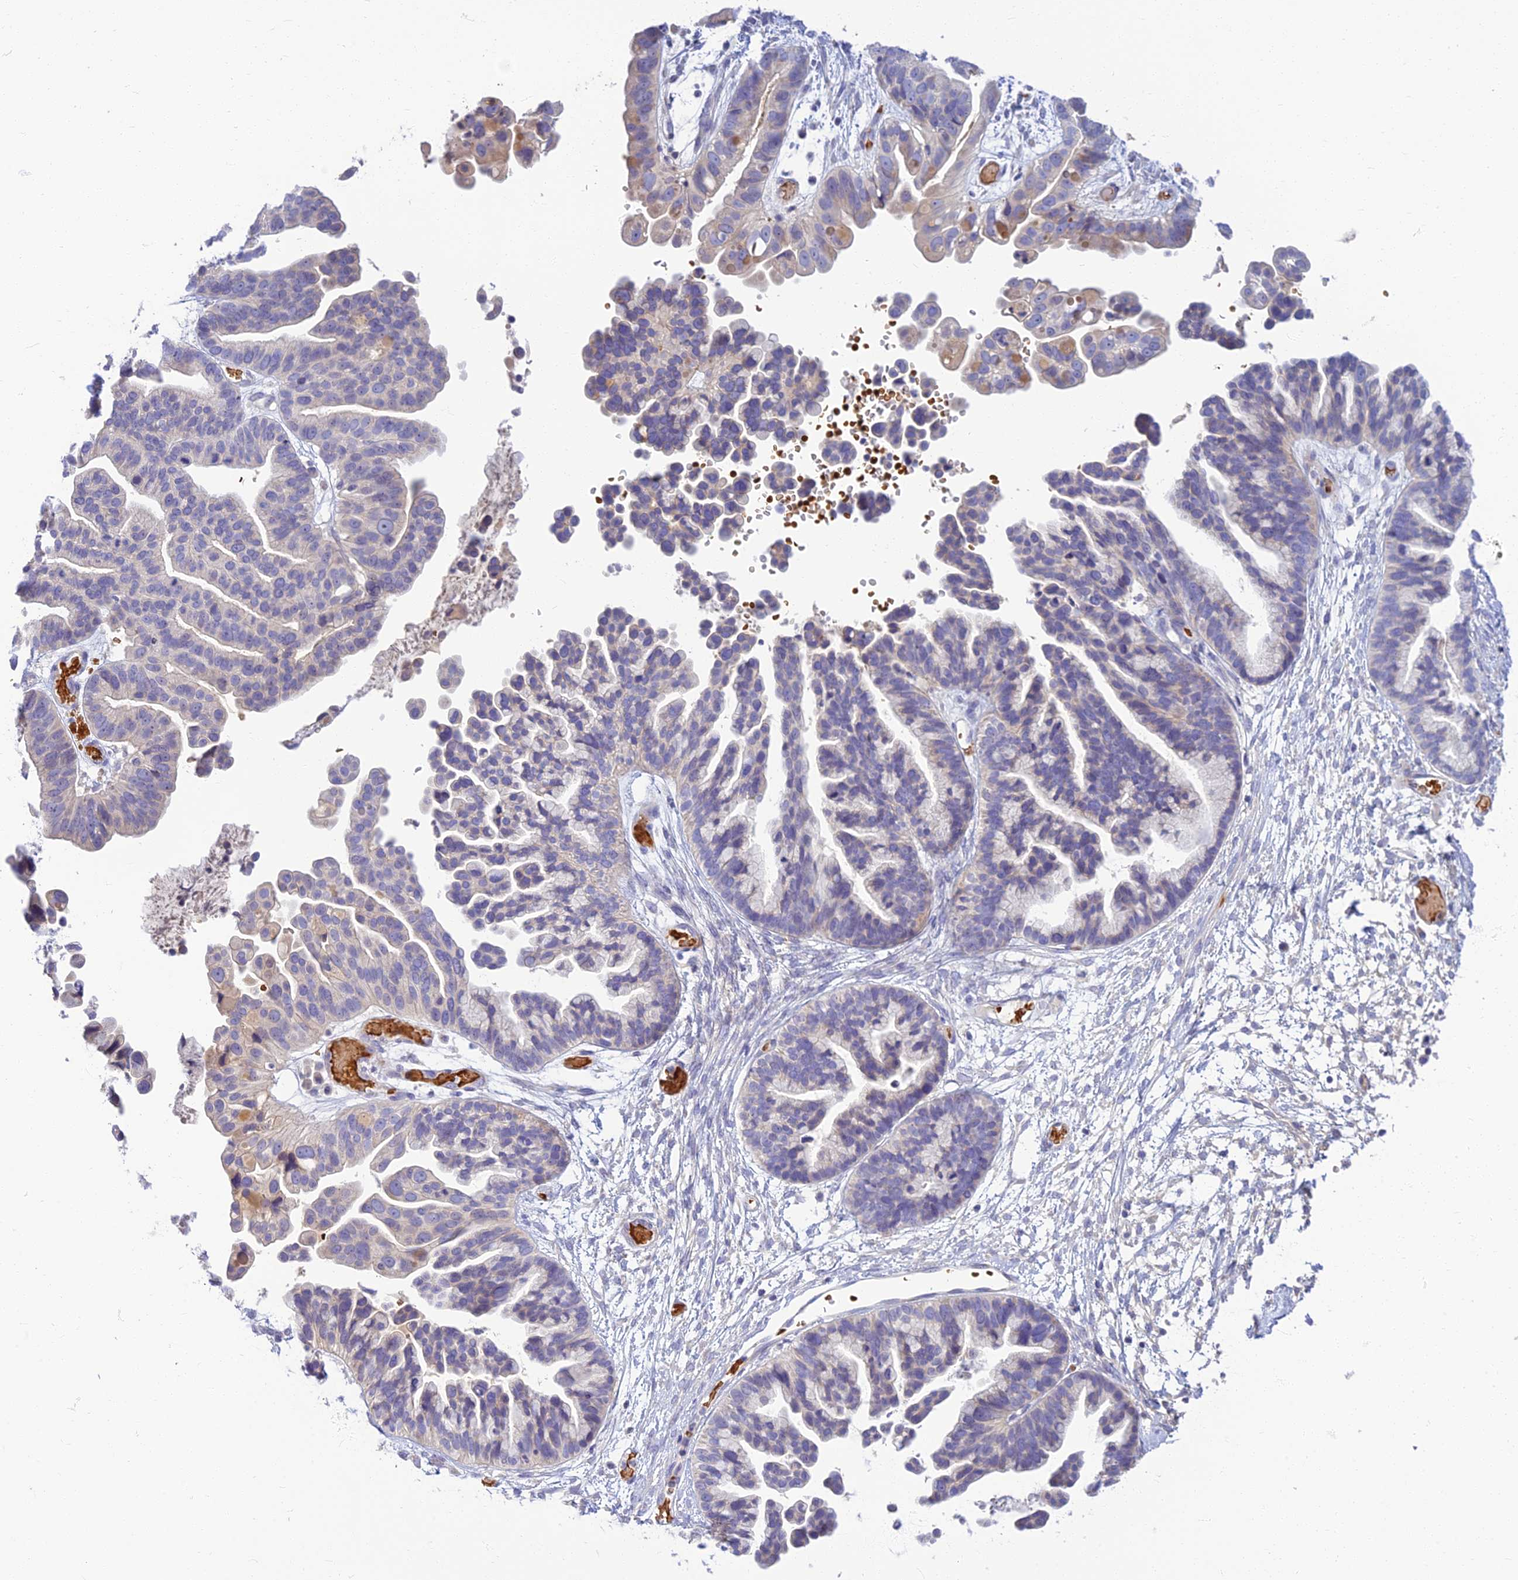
{"staining": {"intensity": "negative", "quantity": "none", "location": "none"}, "tissue": "ovarian cancer", "cell_type": "Tumor cells", "image_type": "cancer", "snomed": [{"axis": "morphology", "description": "Cystadenocarcinoma, serous, NOS"}, {"axis": "topography", "description": "Ovary"}], "caption": "Protein analysis of ovarian cancer shows no significant positivity in tumor cells.", "gene": "CLIP4", "patient": {"sex": "female", "age": 56}}